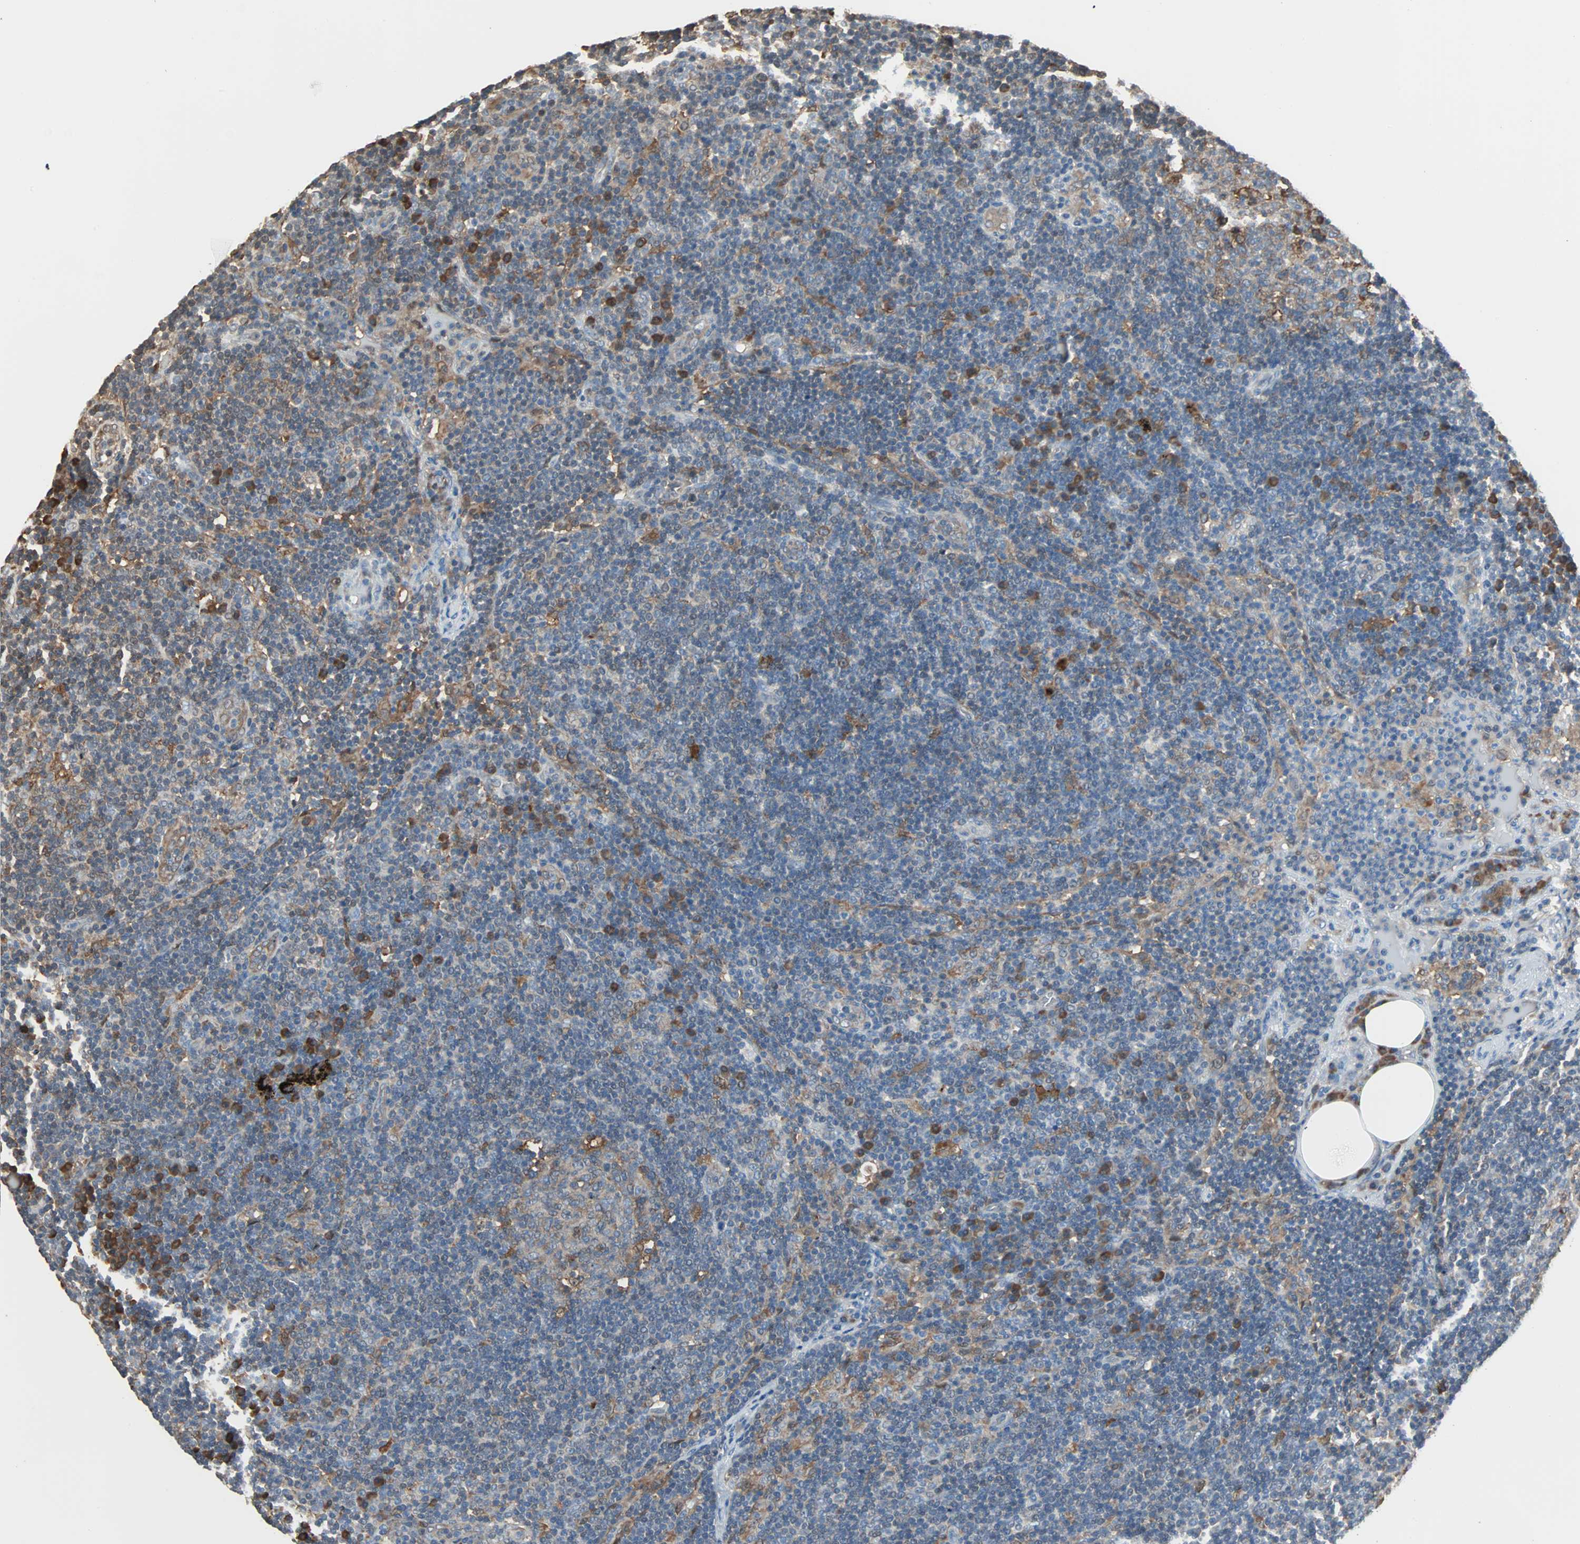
{"staining": {"intensity": "moderate", "quantity": ">75%", "location": "cytoplasmic/membranous"}, "tissue": "lymph node", "cell_type": "Germinal center cells", "image_type": "normal", "snomed": [{"axis": "morphology", "description": "Normal tissue, NOS"}, {"axis": "morphology", "description": "Squamous cell carcinoma, metastatic, NOS"}, {"axis": "topography", "description": "Lymph node"}], "caption": "Immunohistochemical staining of normal human lymph node displays moderate cytoplasmic/membranous protein staining in about >75% of germinal center cells. (Stains: DAB (3,3'-diaminobenzidine) in brown, nuclei in blue, Microscopy: brightfield microscopy at high magnification).", "gene": "PRDX1", "patient": {"sex": "female", "age": 53}}